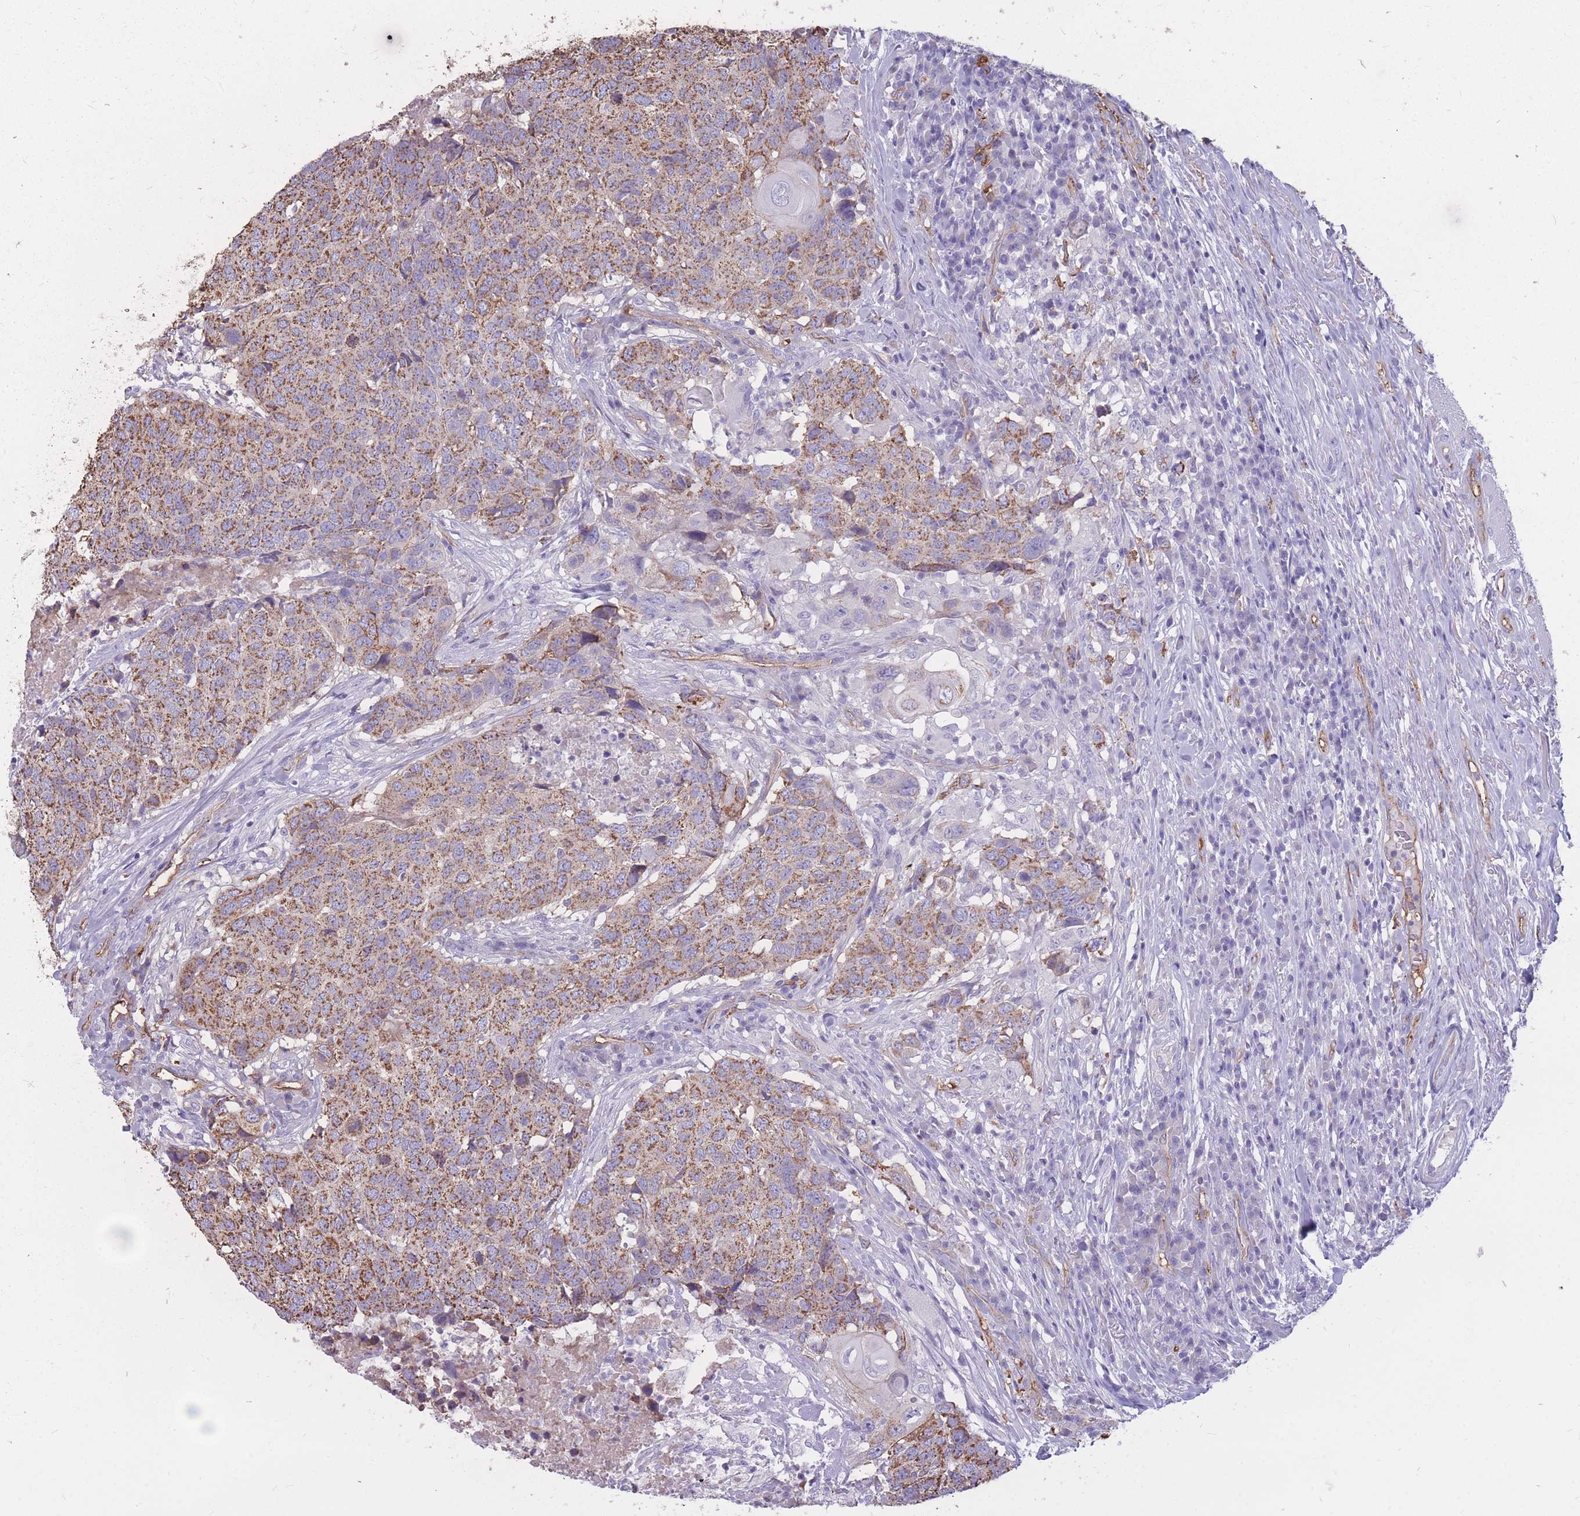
{"staining": {"intensity": "moderate", "quantity": ">75%", "location": "cytoplasmic/membranous"}, "tissue": "head and neck cancer", "cell_type": "Tumor cells", "image_type": "cancer", "snomed": [{"axis": "morphology", "description": "Normal tissue, NOS"}, {"axis": "morphology", "description": "Squamous cell carcinoma, NOS"}, {"axis": "topography", "description": "Skeletal muscle"}, {"axis": "topography", "description": "Vascular tissue"}, {"axis": "topography", "description": "Peripheral nerve tissue"}, {"axis": "topography", "description": "Head-Neck"}], "caption": "This photomicrograph displays immunohistochemistry staining of human head and neck cancer (squamous cell carcinoma), with medium moderate cytoplasmic/membranous expression in approximately >75% of tumor cells.", "gene": "GNA11", "patient": {"sex": "male", "age": 66}}